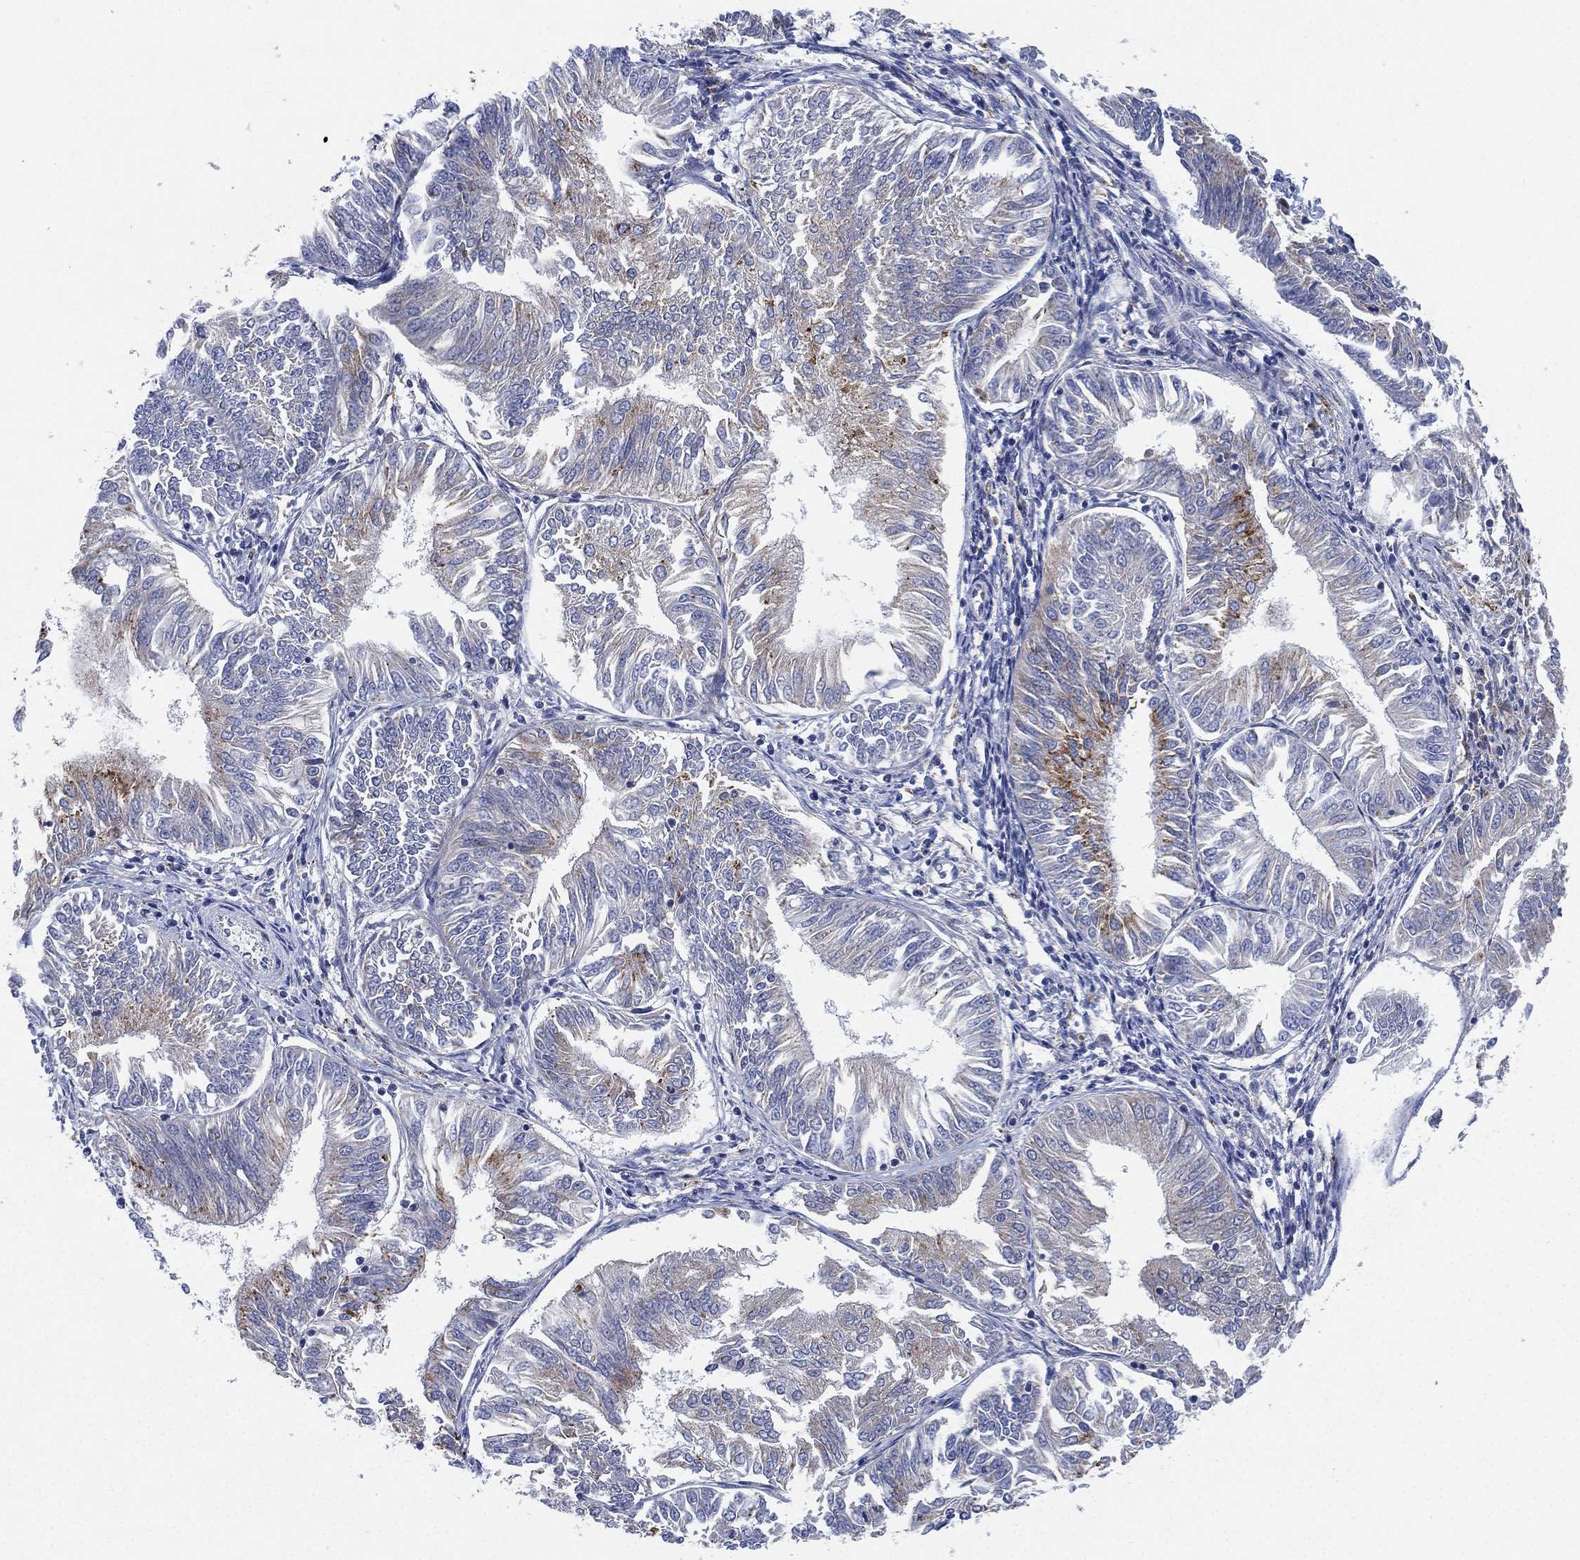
{"staining": {"intensity": "moderate", "quantity": "<25%", "location": "cytoplasmic/membranous"}, "tissue": "endometrial cancer", "cell_type": "Tumor cells", "image_type": "cancer", "snomed": [{"axis": "morphology", "description": "Adenocarcinoma, NOS"}, {"axis": "topography", "description": "Endometrium"}], "caption": "Endometrial cancer tissue reveals moderate cytoplasmic/membranous positivity in approximately <25% of tumor cells The staining was performed using DAB to visualize the protein expression in brown, while the nuclei were stained in blue with hematoxylin (Magnification: 20x).", "gene": "GALNS", "patient": {"sex": "female", "age": 58}}